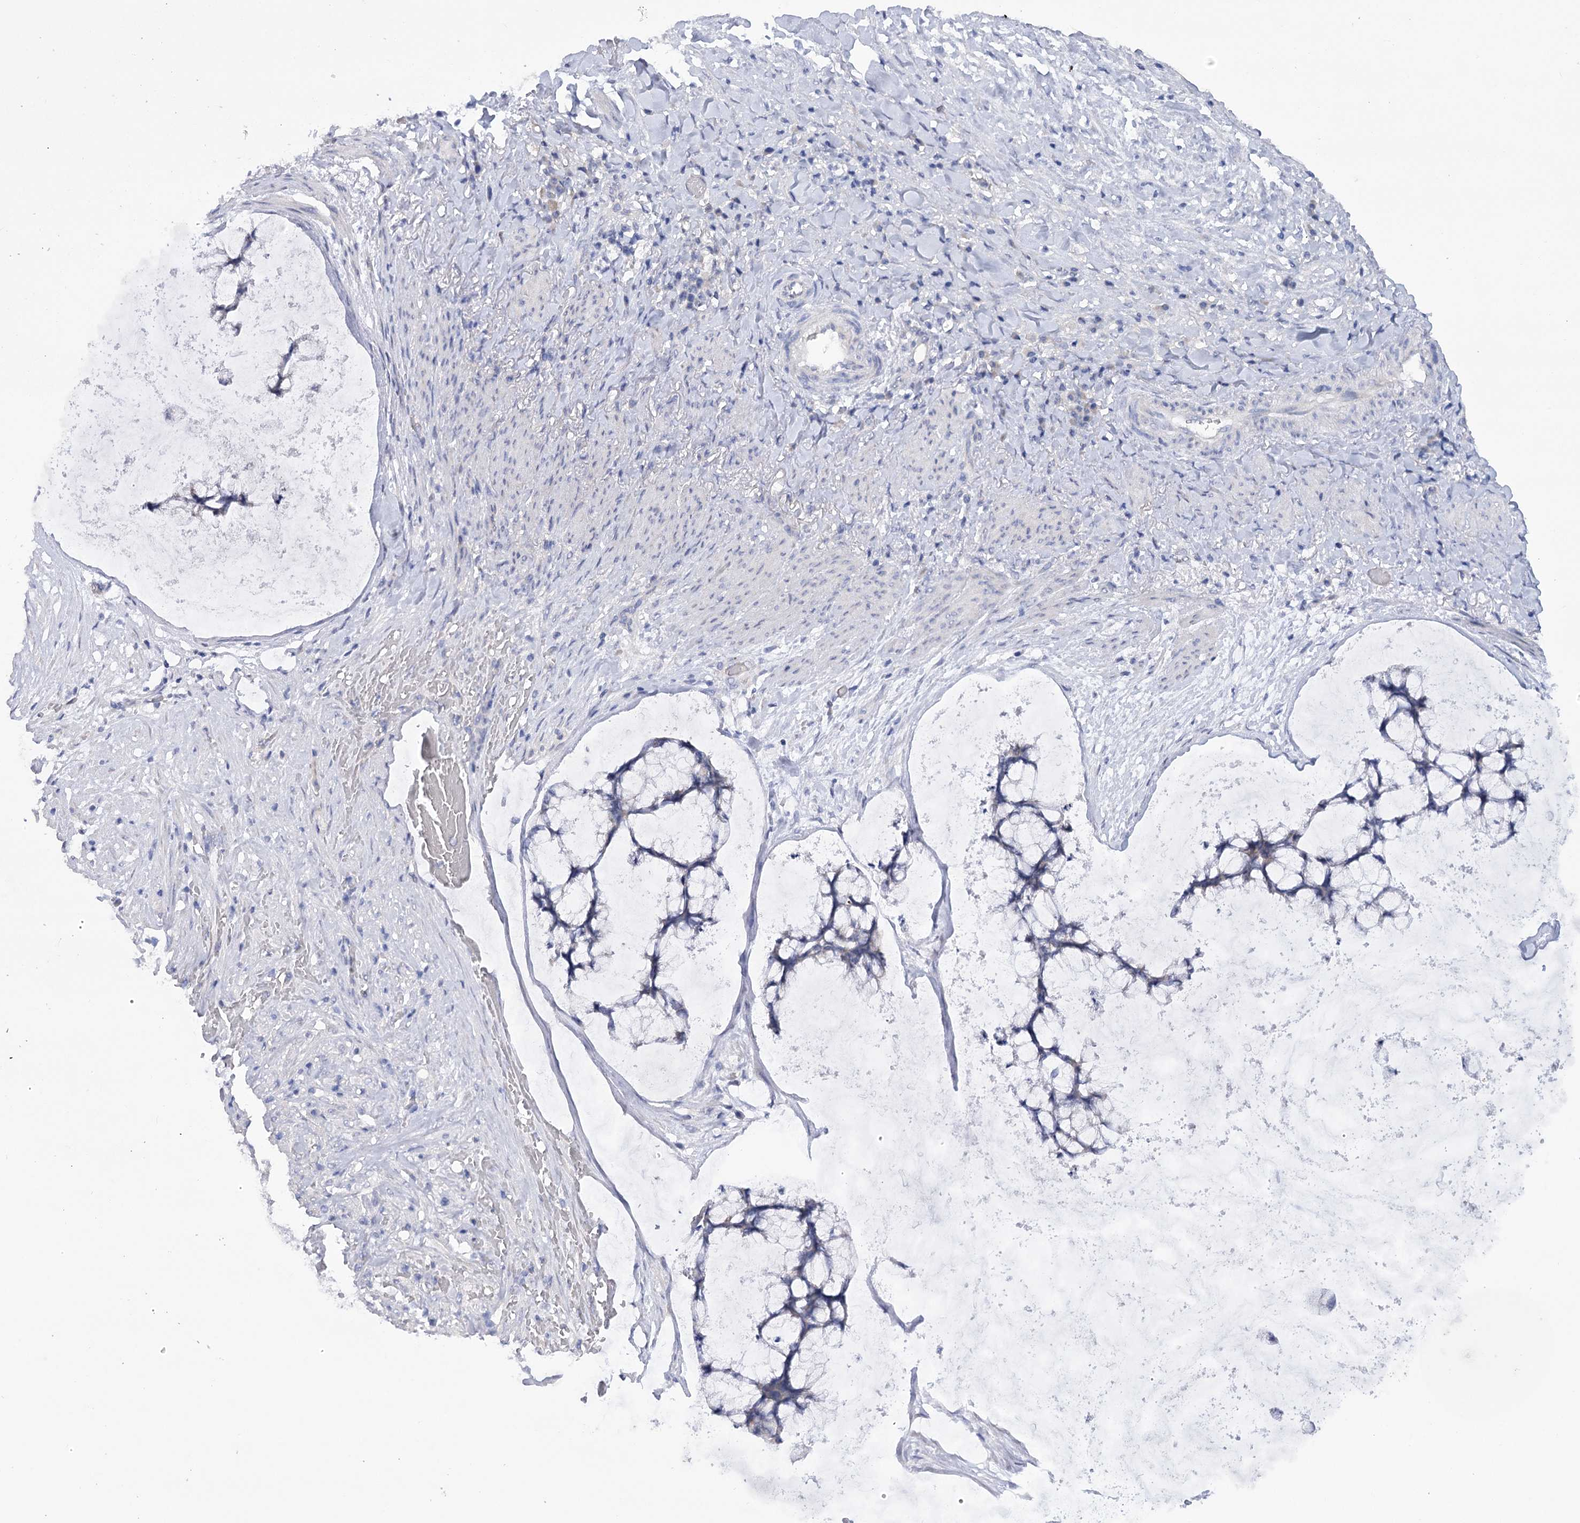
{"staining": {"intensity": "negative", "quantity": "none", "location": "none"}, "tissue": "ovarian cancer", "cell_type": "Tumor cells", "image_type": "cancer", "snomed": [{"axis": "morphology", "description": "Cystadenocarcinoma, mucinous, NOS"}, {"axis": "topography", "description": "Ovary"}], "caption": "An immunohistochemistry (IHC) micrograph of ovarian mucinous cystadenocarcinoma is shown. There is no staining in tumor cells of ovarian mucinous cystadenocarcinoma.", "gene": "DCUN1D1", "patient": {"sex": "female", "age": 42}}